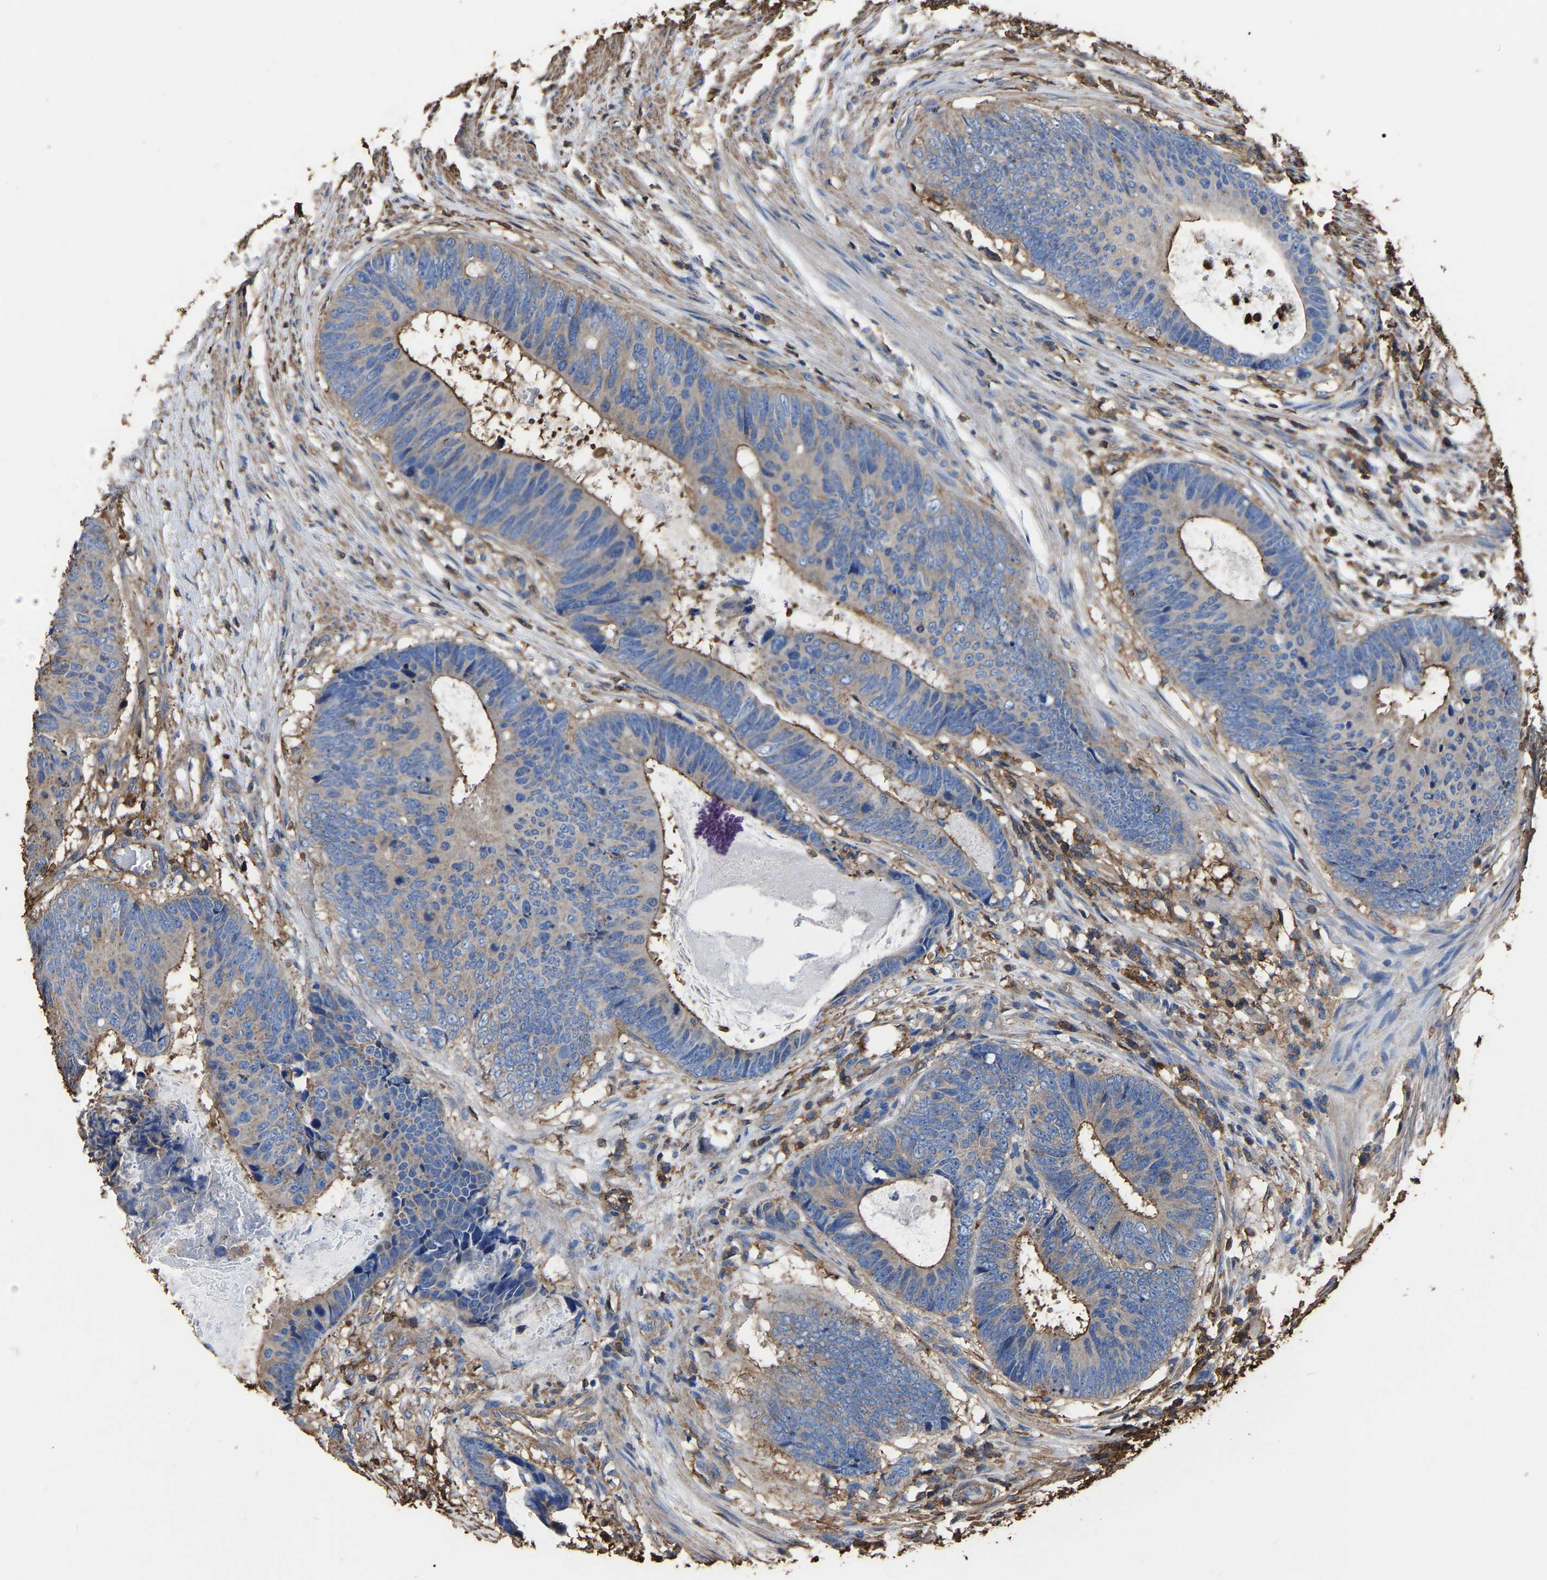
{"staining": {"intensity": "moderate", "quantity": "25%-75%", "location": "cytoplasmic/membranous"}, "tissue": "colorectal cancer", "cell_type": "Tumor cells", "image_type": "cancer", "snomed": [{"axis": "morphology", "description": "Adenocarcinoma, NOS"}, {"axis": "topography", "description": "Colon"}], "caption": "Human colorectal cancer (adenocarcinoma) stained with a brown dye demonstrates moderate cytoplasmic/membranous positive staining in approximately 25%-75% of tumor cells.", "gene": "ARMT1", "patient": {"sex": "male", "age": 56}}